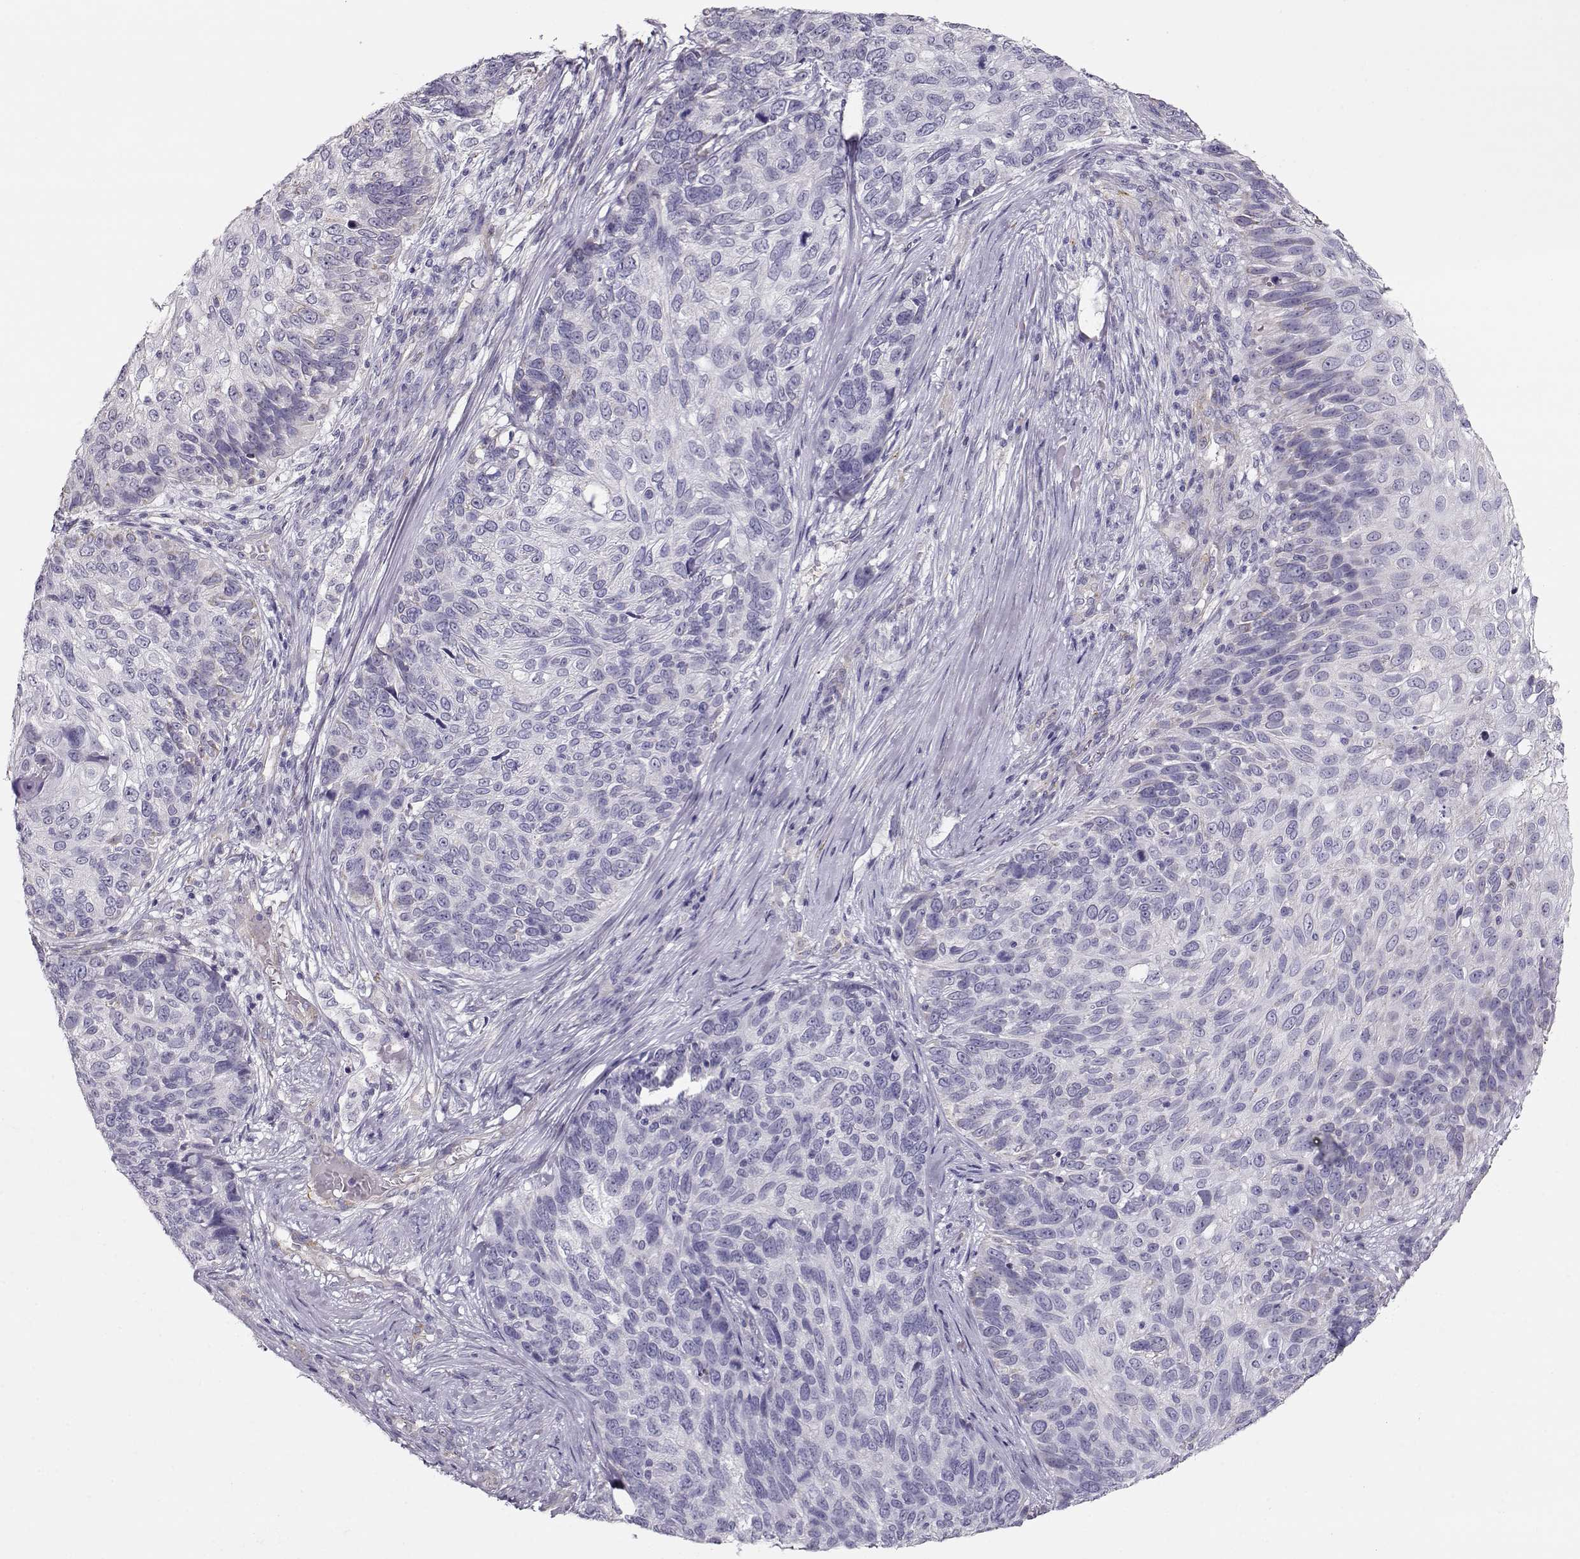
{"staining": {"intensity": "negative", "quantity": "none", "location": "none"}, "tissue": "skin cancer", "cell_type": "Tumor cells", "image_type": "cancer", "snomed": [{"axis": "morphology", "description": "Squamous cell carcinoma, NOS"}, {"axis": "topography", "description": "Skin"}], "caption": "Human skin cancer stained for a protein using immunohistochemistry exhibits no positivity in tumor cells.", "gene": "RBM44", "patient": {"sex": "male", "age": 92}}